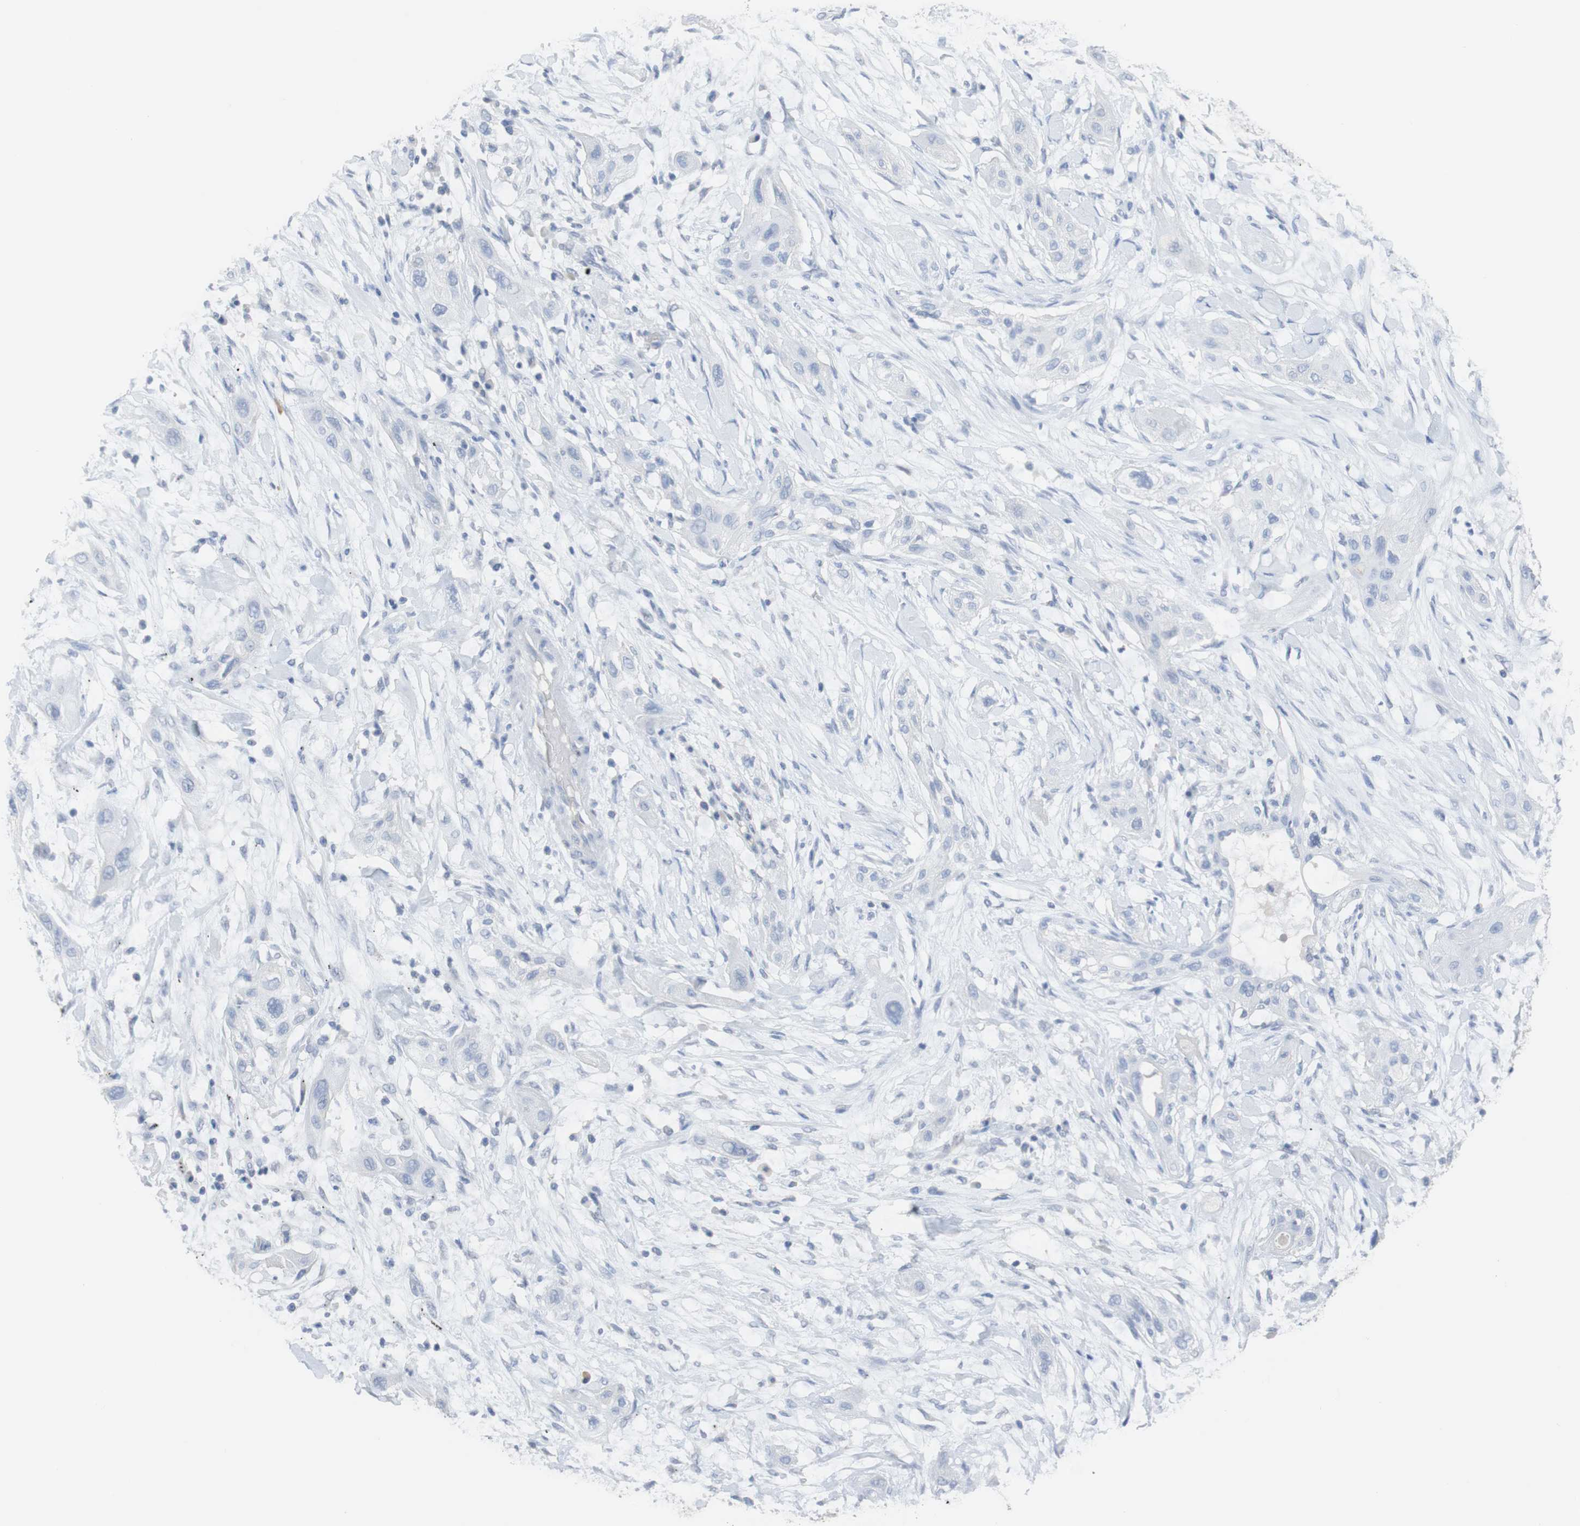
{"staining": {"intensity": "negative", "quantity": "none", "location": "none"}, "tissue": "lung cancer", "cell_type": "Tumor cells", "image_type": "cancer", "snomed": [{"axis": "morphology", "description": "Squamous cell carcinoma, NOS"}, {"axis": "topography", "description": "Lung"}], "caption": "Immunohistochemistry (IHC) micrograph of human squamous cell carcinoma (lung) stained for a protein (brown), which displays no expression in tumor cells.", "gene": "SELENBP1", "patient": {"sex": "female", "age": 47}}